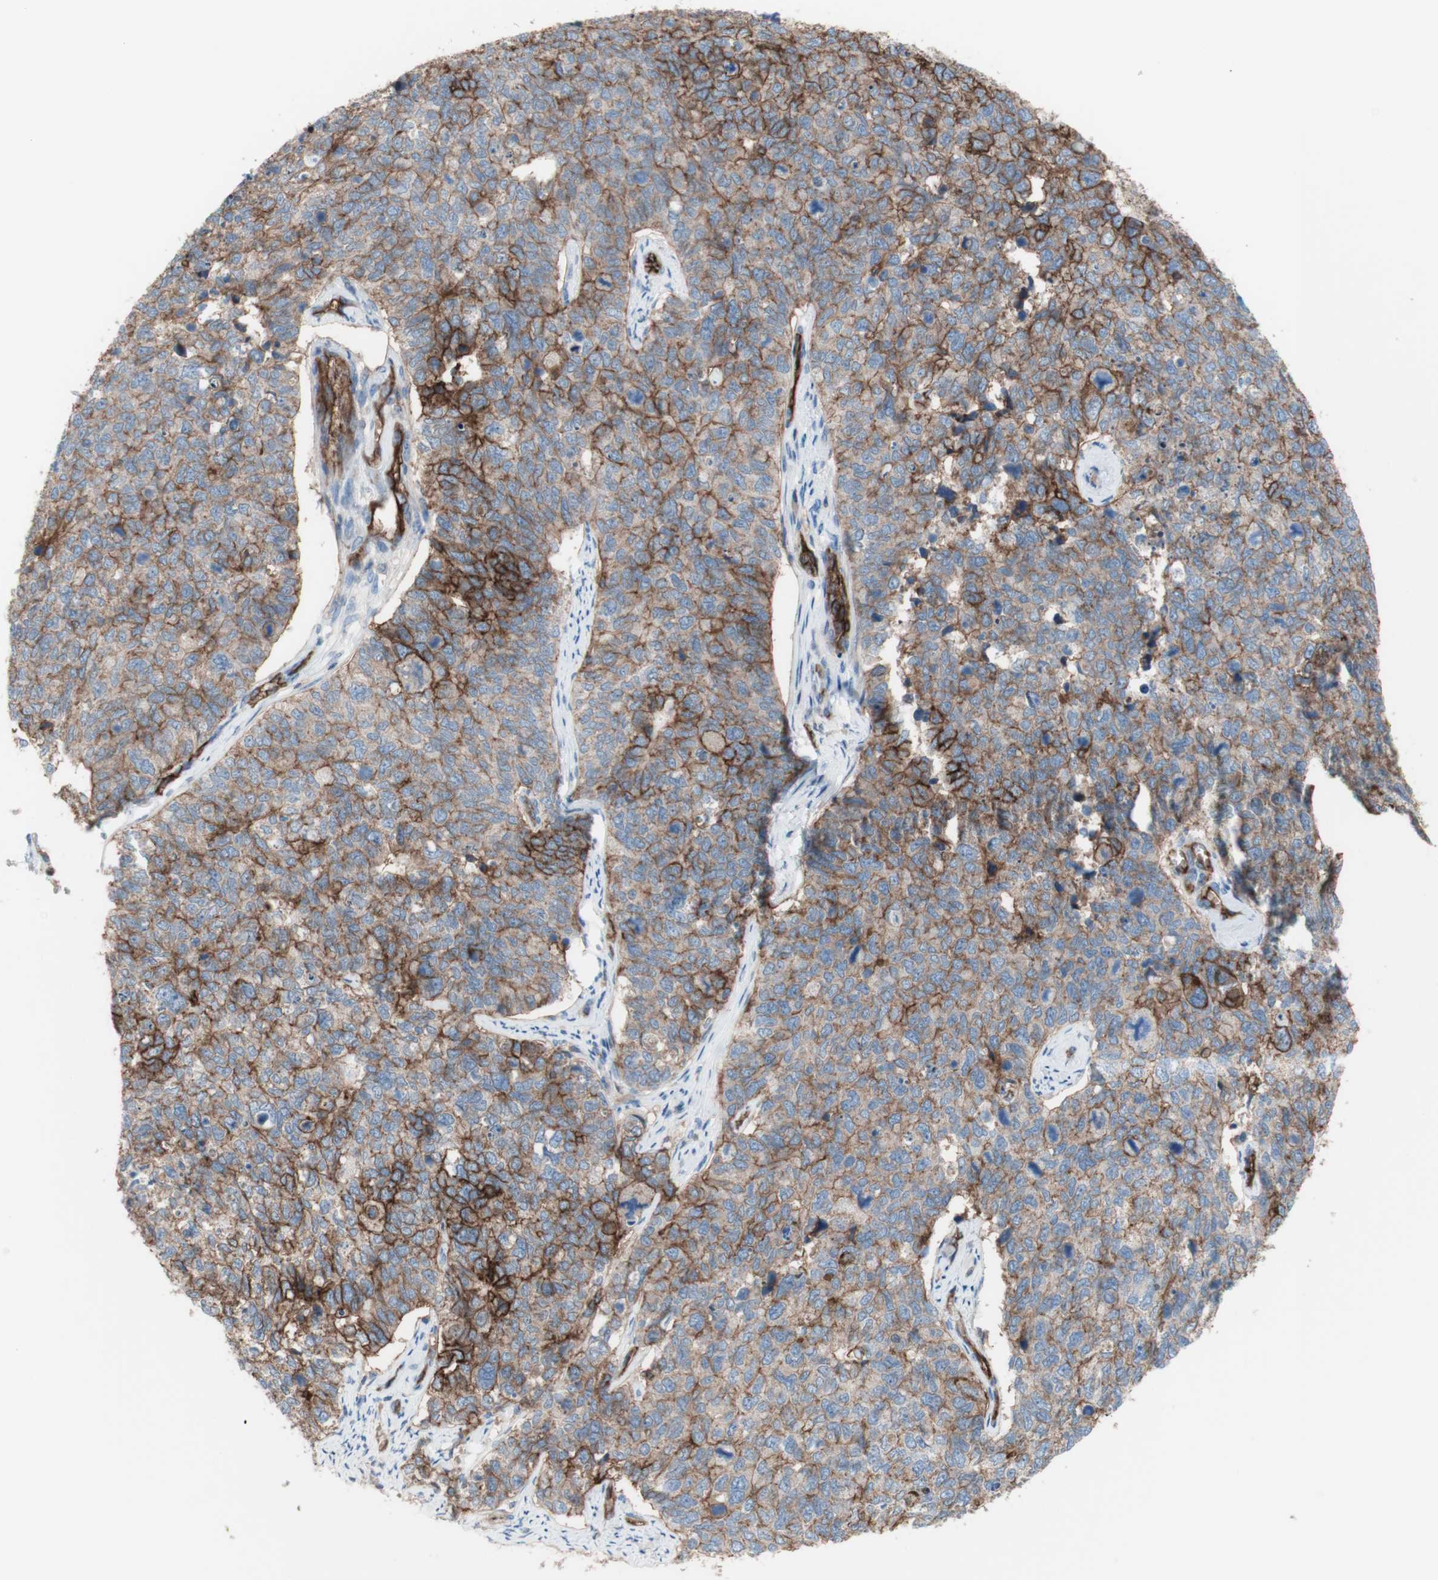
{"staining": {"intensity": "weak", "quantity": ">75%", "location": "cytoplasmic/membranous"}, "tissue": "cervical cancer", "cell_type": "Tumor cells", "image_type": "cancer", "snomed": [{"axis": "morphology", "description": "Squamous cell carcinoma, NOS"}, {"axis": "topography", "description": "Cervix"}], "caption": "DAB immunohistochemical staining of human cervical cancer (squamous cell carcinoma) demonstrates weak cytoplasmic/membranous protein expression in approximately >75% of tumor cells.", "gene": "CD46", "patient": {"sex": "female", "age": 63}}